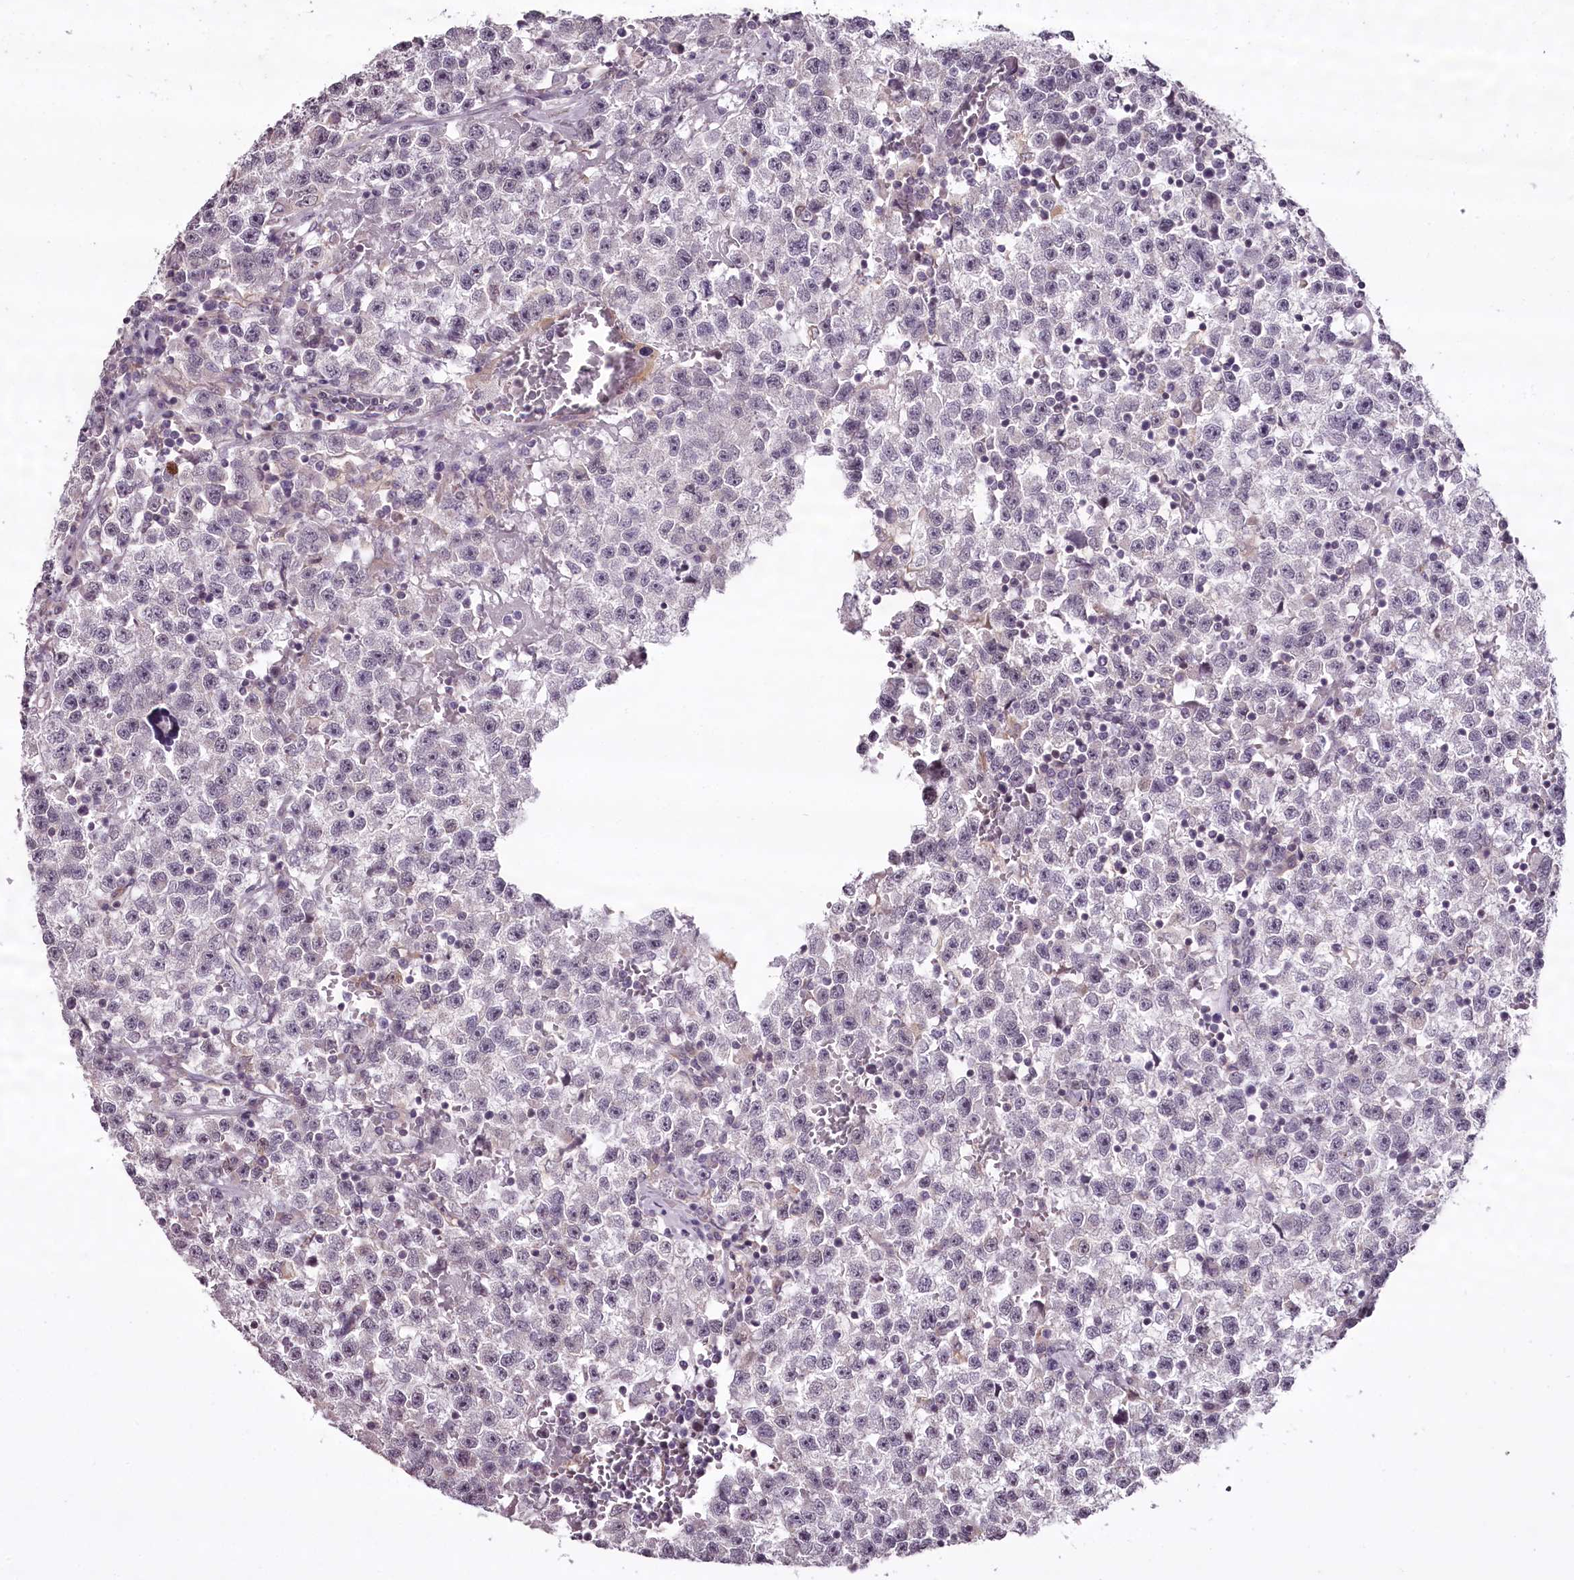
{"staining": {"intensity": "negative", "quantity": "none", "location": "none"}, "tissue": "testis cancer", "cell_type": "Tumor cells", "image_type": "cancer", "snomed": [{"axis": "morphology", "description": "Seminoma, NOS"}, {"axis": "topography", "description": "Testis"}], "caption": "This is an IHC histopathology image of seminoma (testis). There is no staining in tumor cells.", "gene": "CCDC92", "patient": {"sex": "male", "age": 22}}